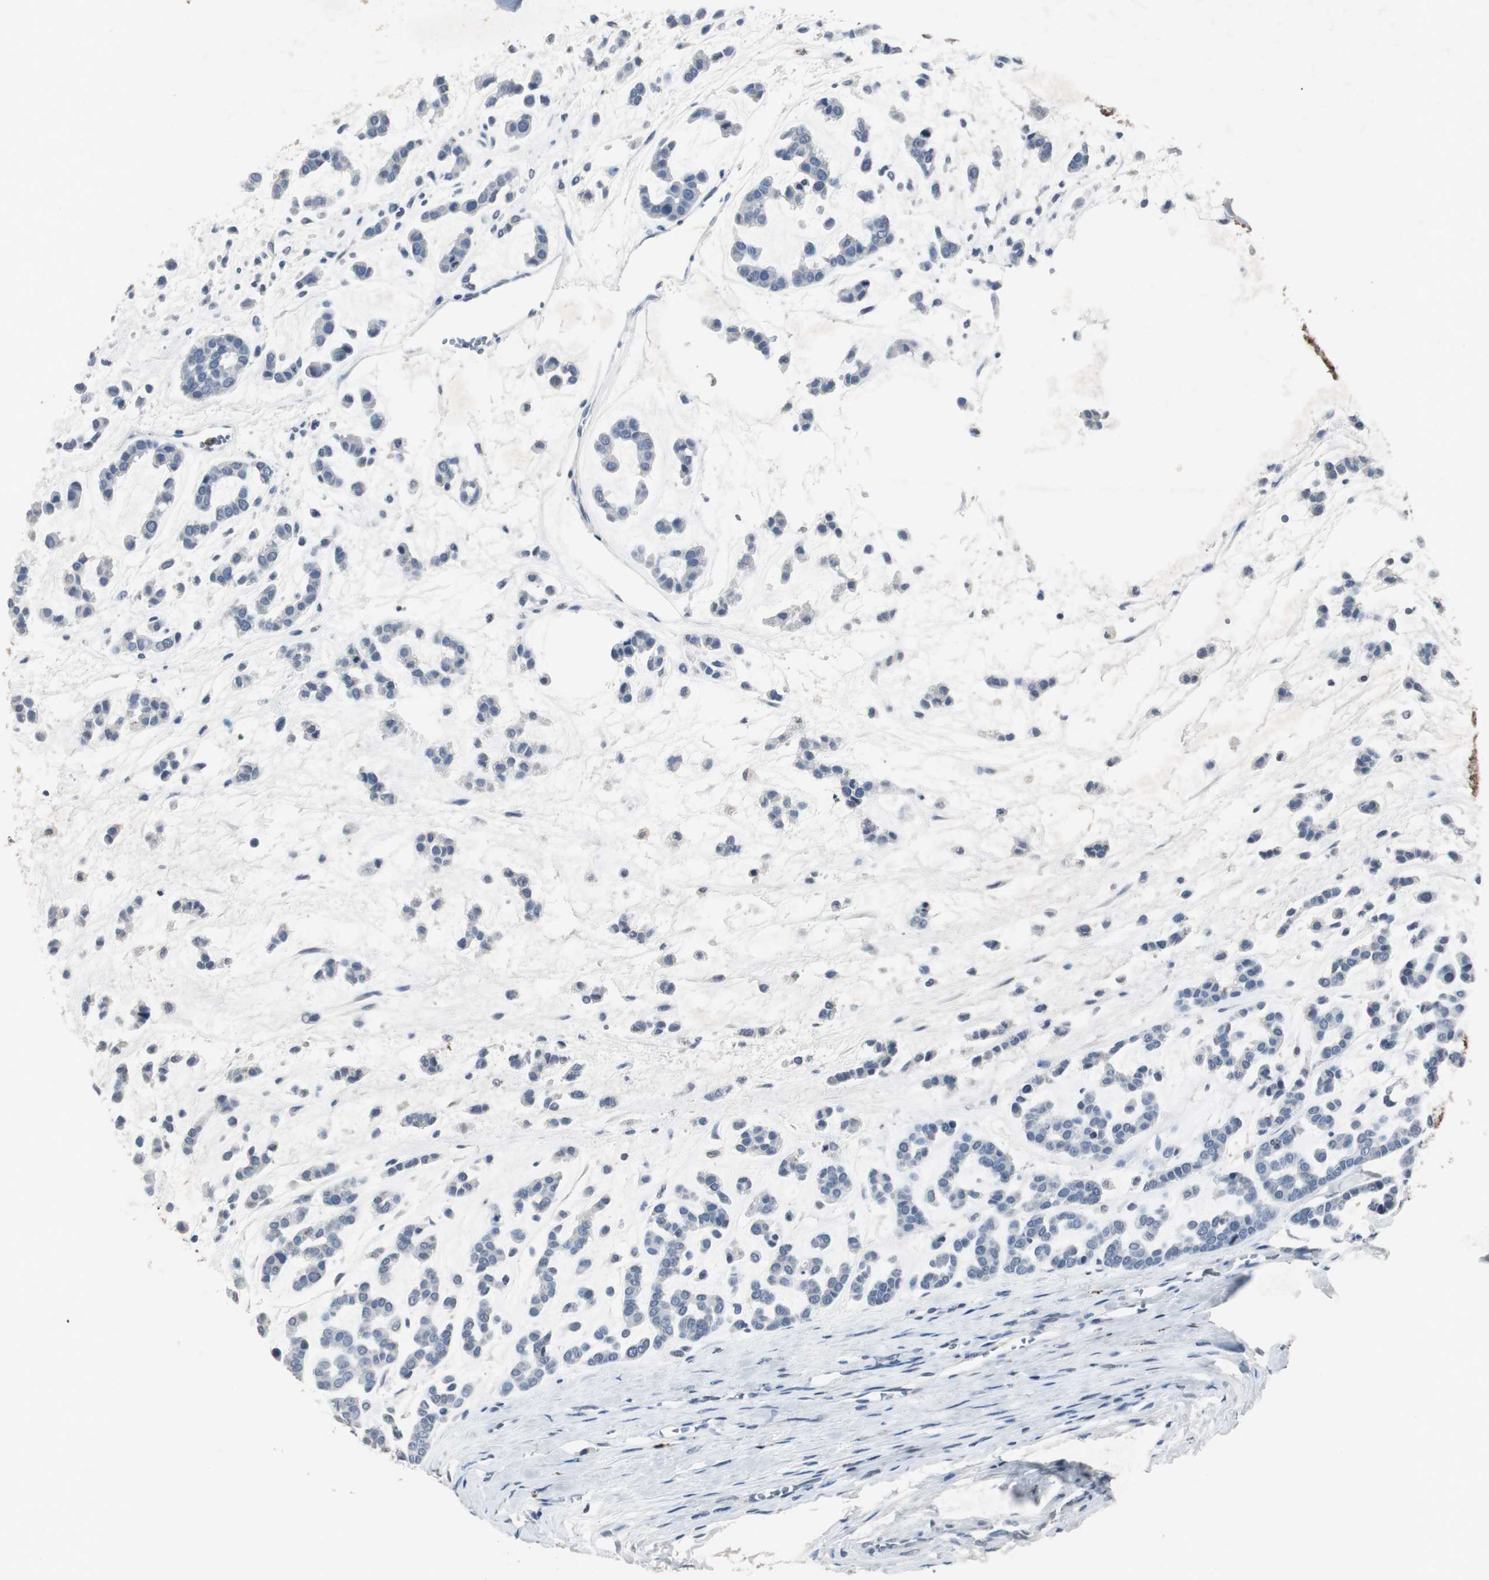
{"staining": {"intensity": "negative", "quantity": "none", "location": "none"}, "tissue": "head and neck cancer", "cell_type": "Tumor cells", "image_type": "cancer", "snomed": [{"axis": "morphology", "description": "Adenocarcinoma, NOS"}, {"axis": "morphology", "description": "Adenoma, NOS"}, {"axis": "topography", "description": "Head-Neck"}], "caption": "Adenocarcinoma (head and neck) stained for a protein using immunohistochemistry (IHC) exhibits no staining tumor cells.", "gene": "ADNP2", "patient": {"sex": "female", "age": 55}}